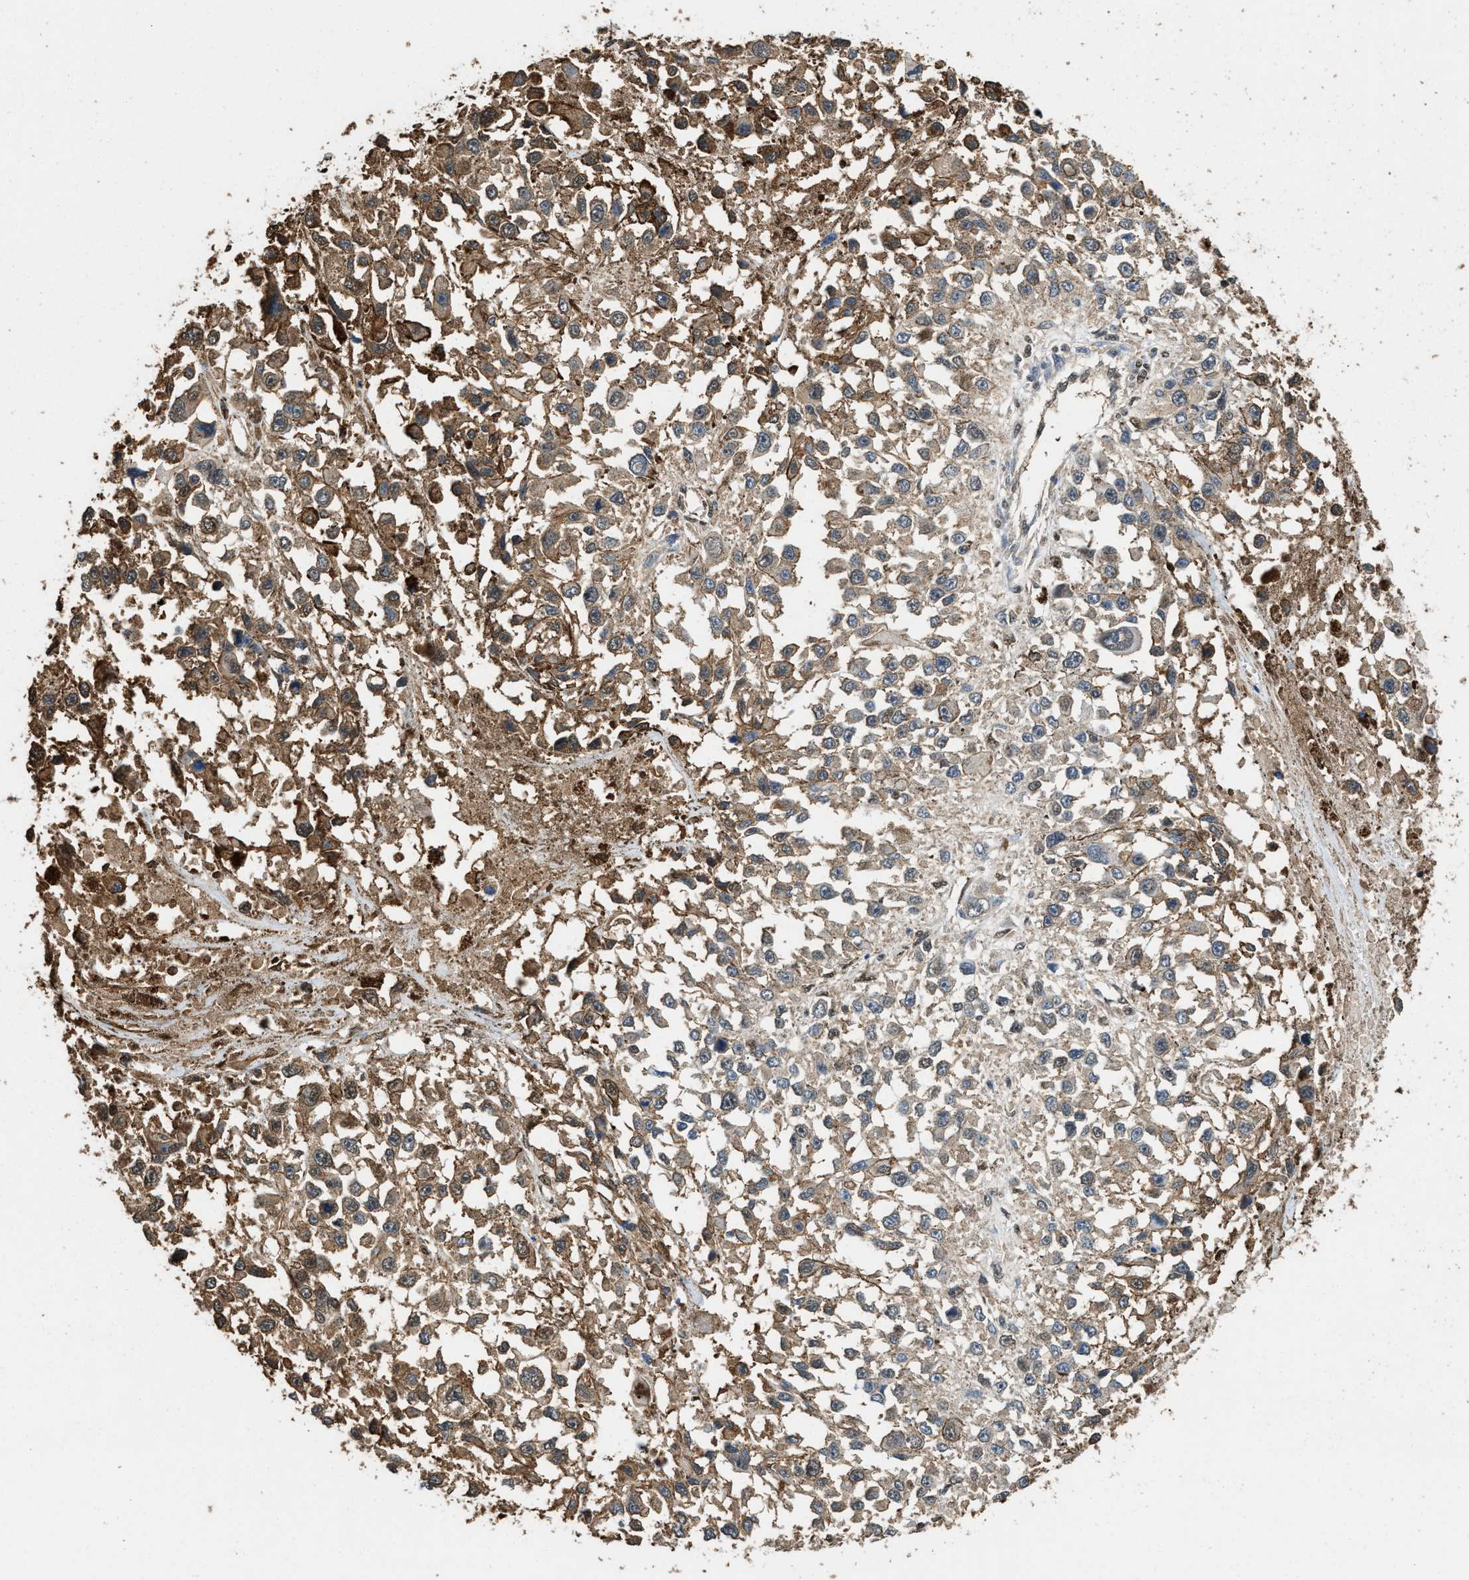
{"staining": {"intensity": "moderate", "quantity": "25%-75%", "location": "cytoplasmic/membranous,nuclear"}, "tissue": "melanoma", "cell_type": "Tumor cells", "image_type": "cancer", "snomed": [{"axis": "morphology", "description": "Malignant melanoma, Metastatic site"}, {"axis": "topography", "description": "Lymph node"}], "caption": "Brown immunohistochemical staining in human melanoma demonstrates moderate cytoplasmic/membranous and nuclear positivity in approximately 25%-75% of tumor cells. Ihc stains the protein in brown and the nuclei are stained blue.", "gene": "GAPDH", "patient": {"sex": "male", "age": 59}}